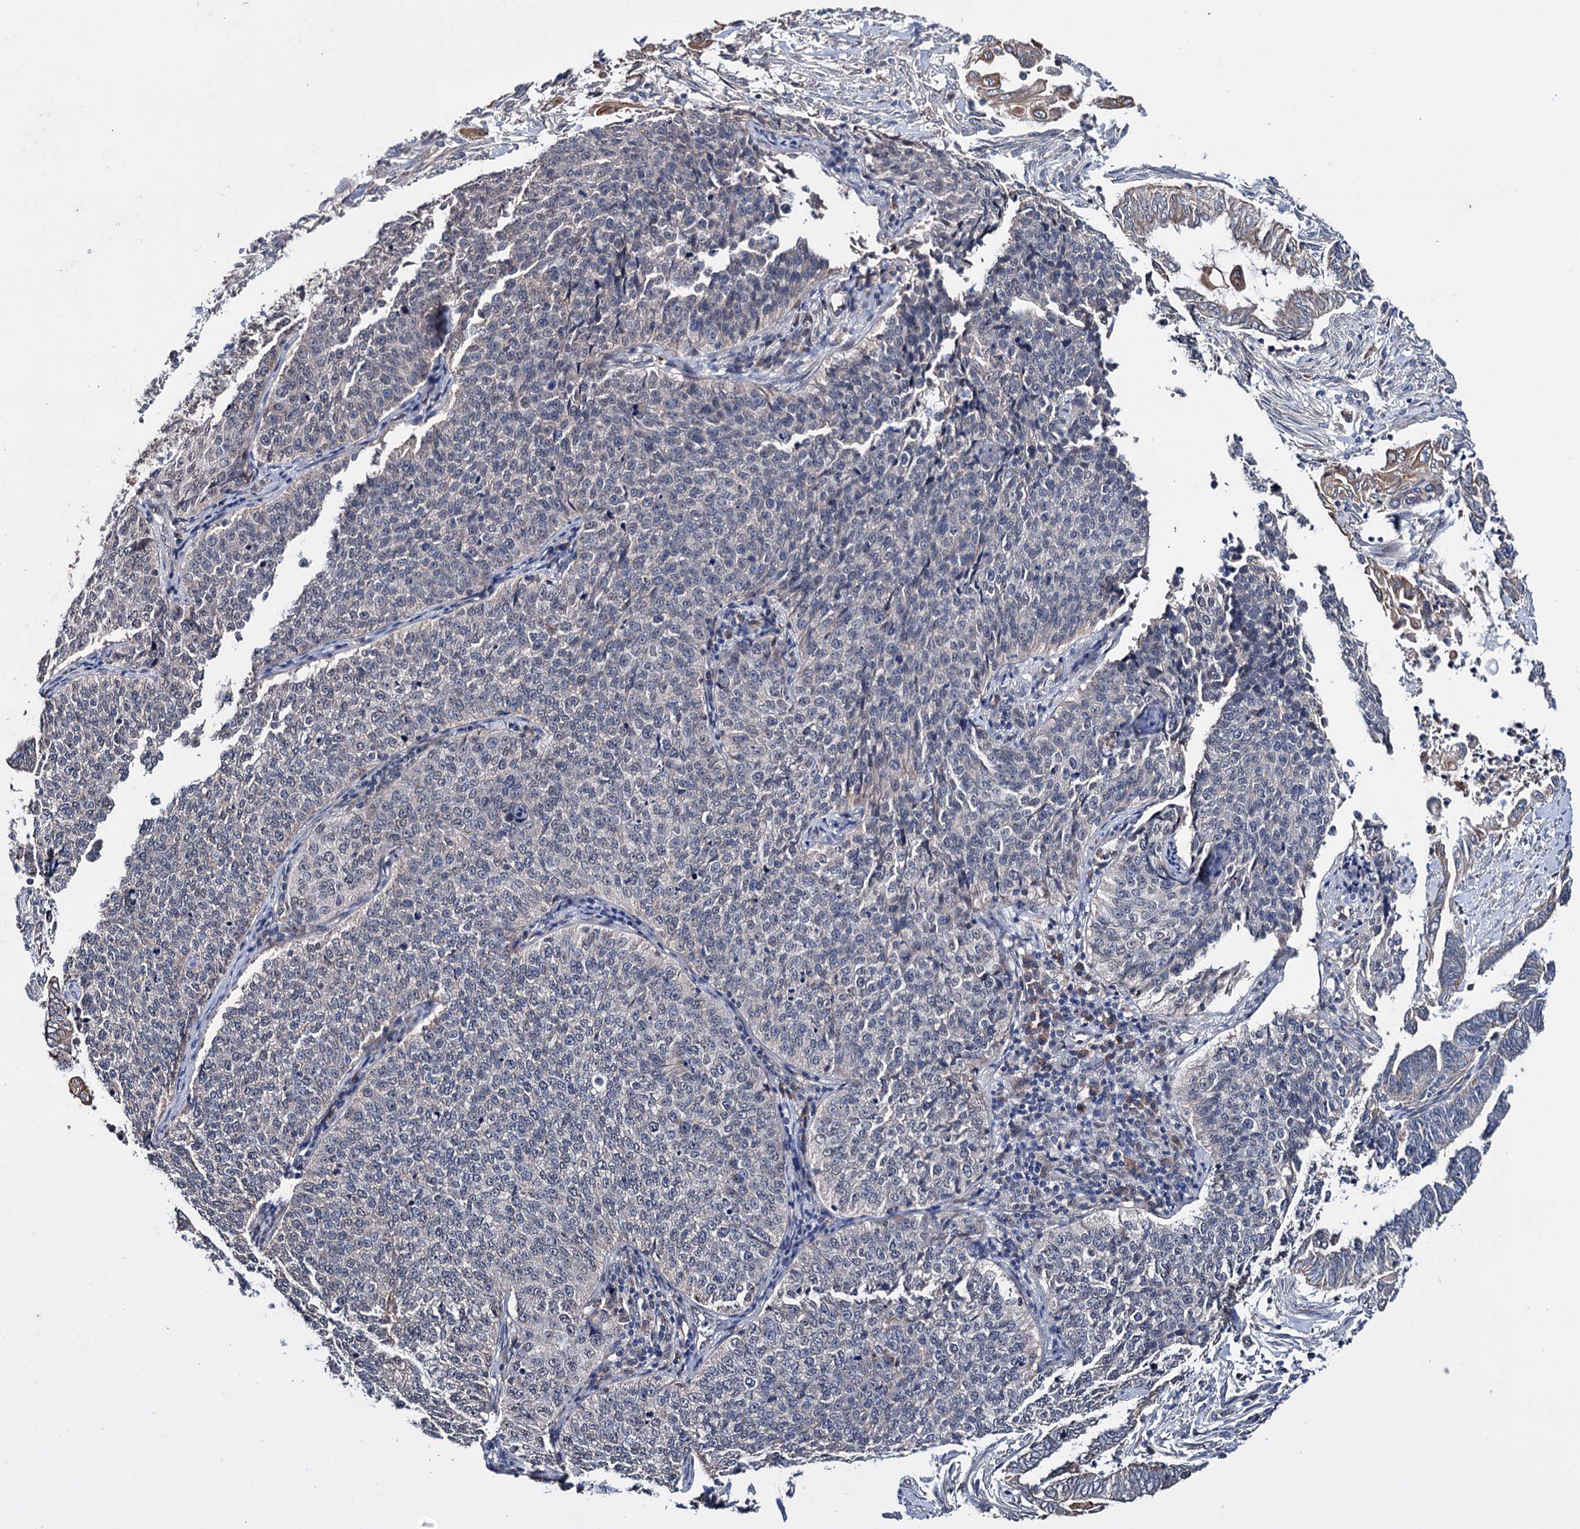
{"staining": {"intensity": "negative", "quantity": "none", "location": "none"}, "tissue": "cervical cancer", "cell_type": "Tumor cells", "image_type": "cancer", "snomed": [{"axis": "morphology", "description": "Squamous cell carcinoma, NOS"}, {"axis": "topography", "description": "Cervix"}], "caption": "A high-resolution image shows IHC staining of cervical cancer (squamous cell carcinoma), which demonstrates no significant staining in tumor cells. (Brightfield microscopy of DAB immunohistochemistry at high magnification).", "gene": "CLPB", "patient": {"sex": "female", "age": 35}}